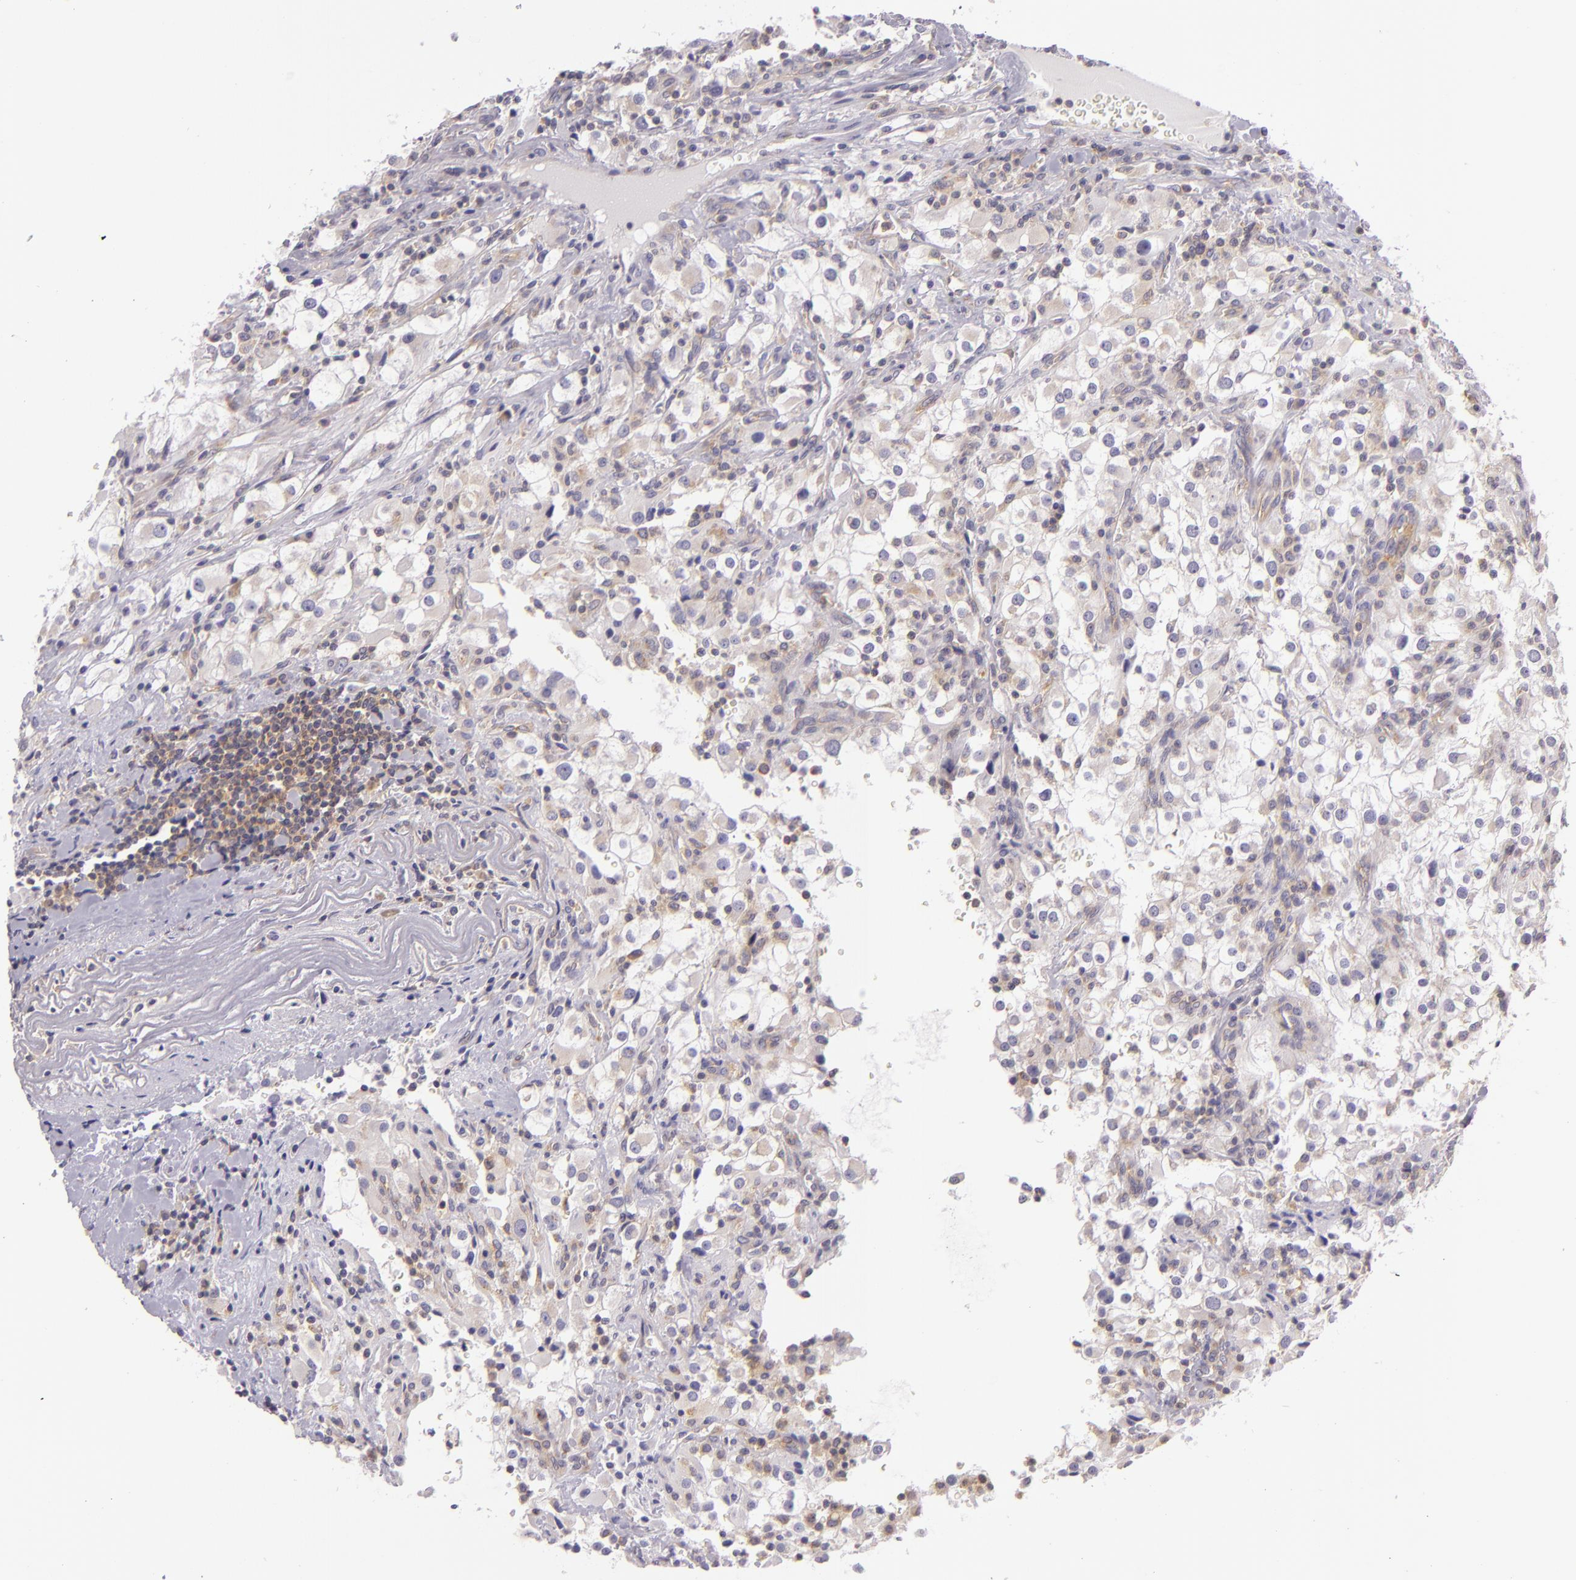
{"staining": {"intensity": "weak", "quantity": "<25%", "location": "cytoplasmic/membranous"}, "tissue": "renal cancer", "cell_type": "Tumor cells", "image_type": "cancer", "snomed": [{"axis": "morphology", "description": "Adenocarcinoma, NOS"}, {"axis": "topography", "description": "Kidney"}], "caption": "The histopathology image displays no staining of tumor cells in renal cancer.", "gene": "UPF3B", "patient": {"sex": "female", "age": 52}}